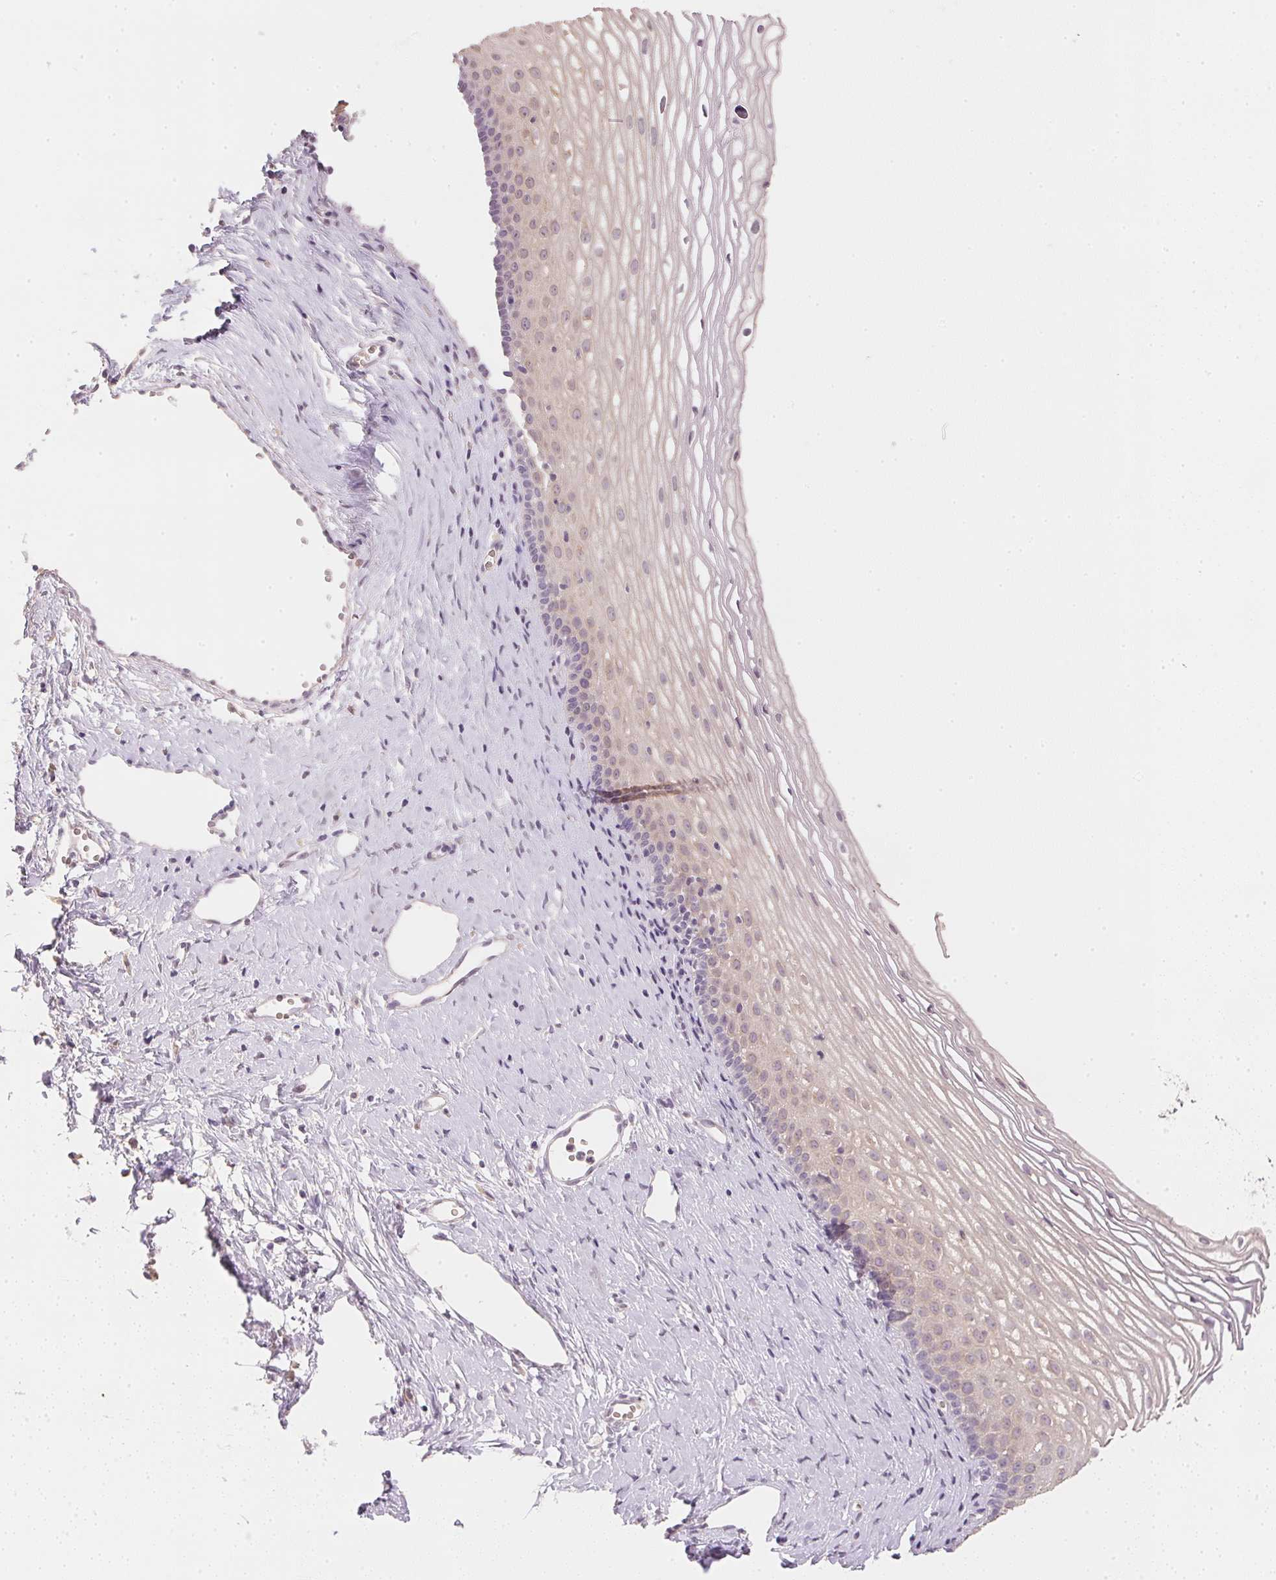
{"staining": {"intensity": "negative", "quantity": "none", "location": "none"}, "tissue": "cervix", "cell_type": "Glandular cells", "image_type": "normal", "snomed": [{"axis": "morphology", "description": "Normal tissue, NOS"}, {"axis": "topography", "description": "Cervix"}], "caption": "DAB immunohistochemical staining of unremarkable human cervix reveals no significant expression in glandular cells.", "gene": "DHCR24", "patient": {"sex": "female", "age": 40}}